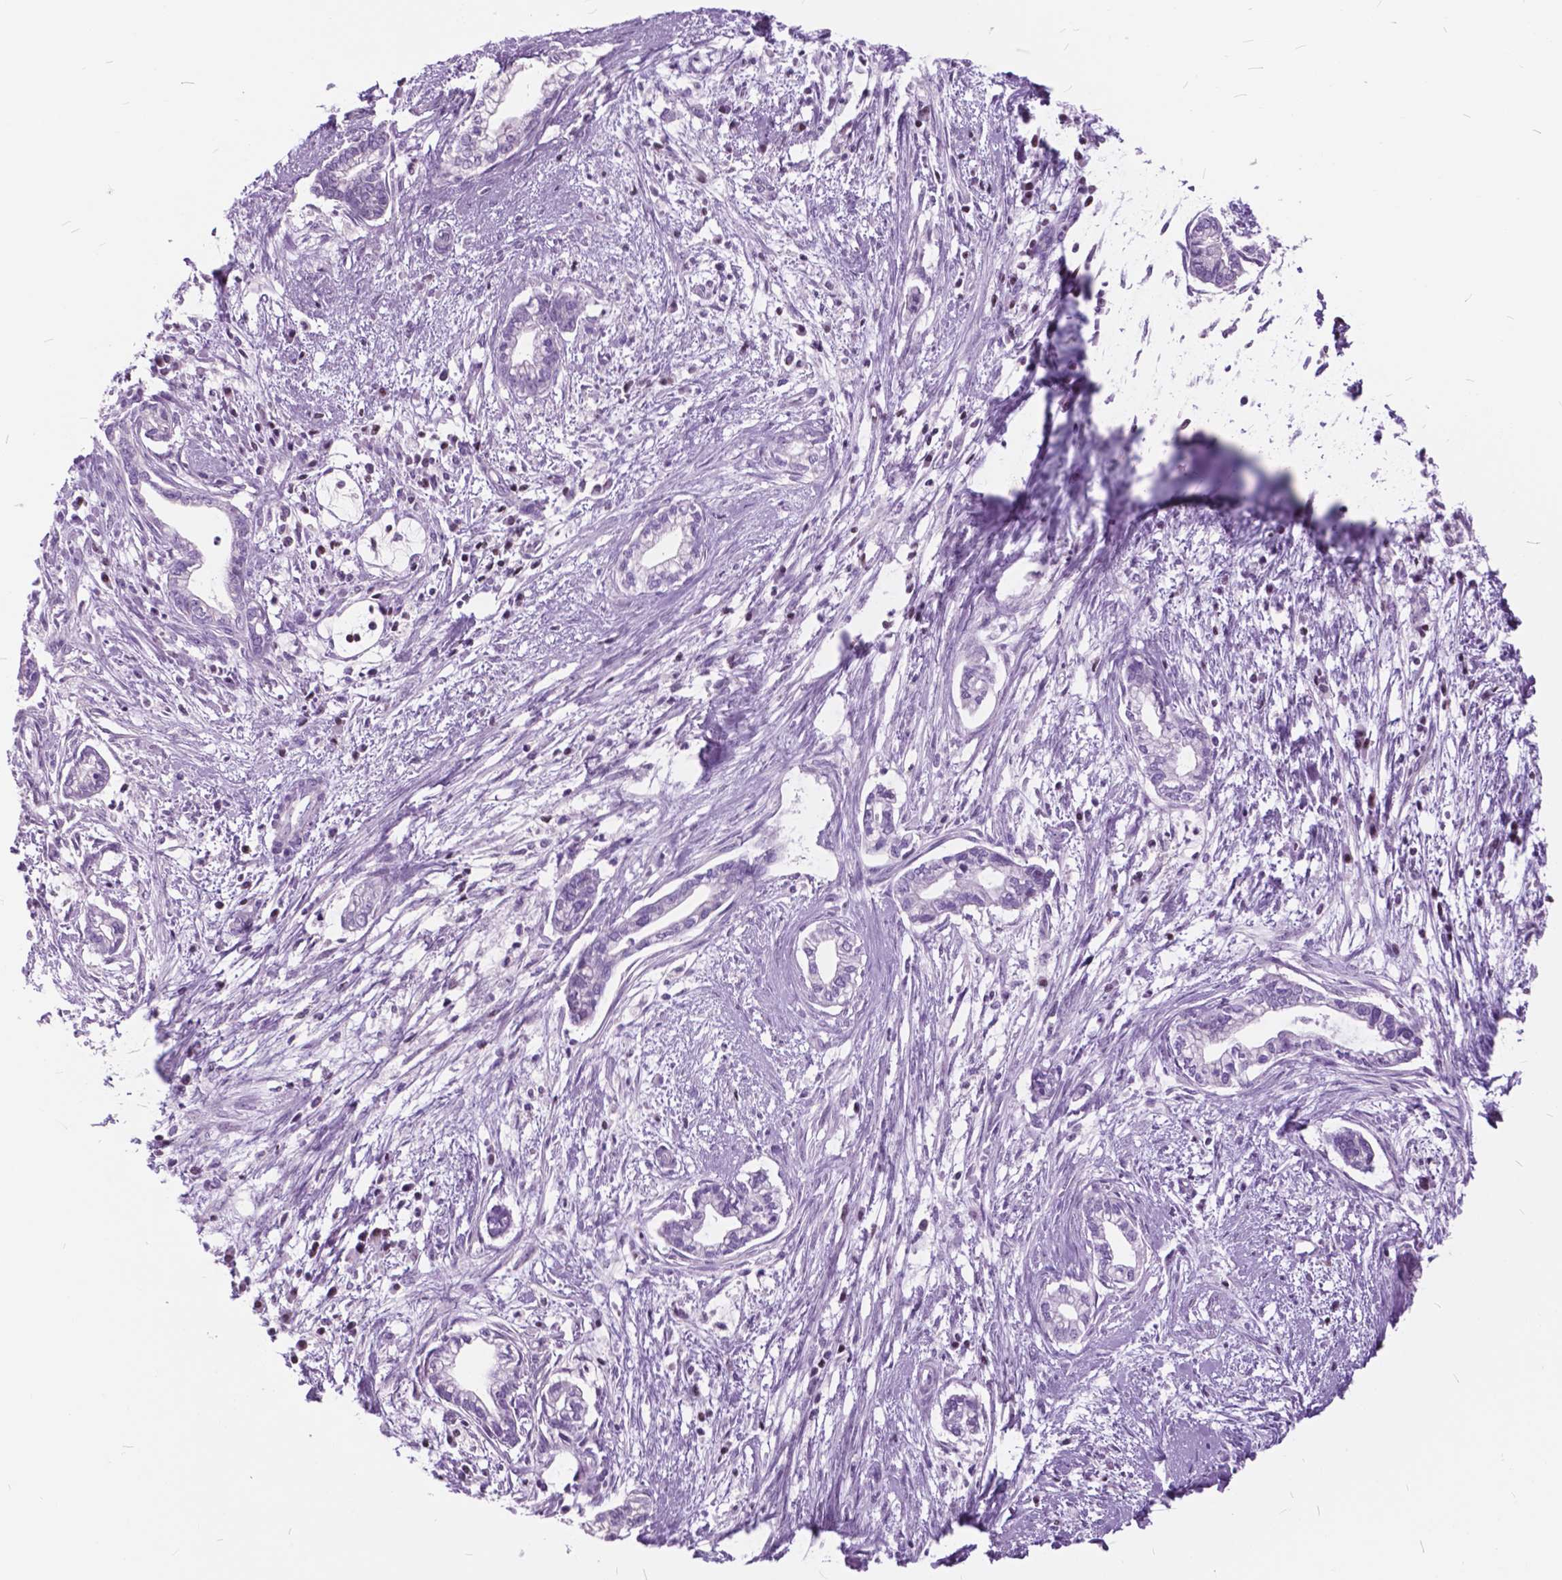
{"staining": {"intensity": "negative", "quantity": "none", "location": "none"}, "tissue": "cervical cancer", "cell_type": "Tumor cells", "image_type": "cancer", "snomed": [{"axis": "morphology", "description": "Adenocarcinoma, NOS"}, {"axis": "topography", "description": "Cervix"}], "caption": "There is no significant positivity in tumor cells of cervical cancer.", "gene": "SP140", "patient": {"sex": "female", "age": 62}}